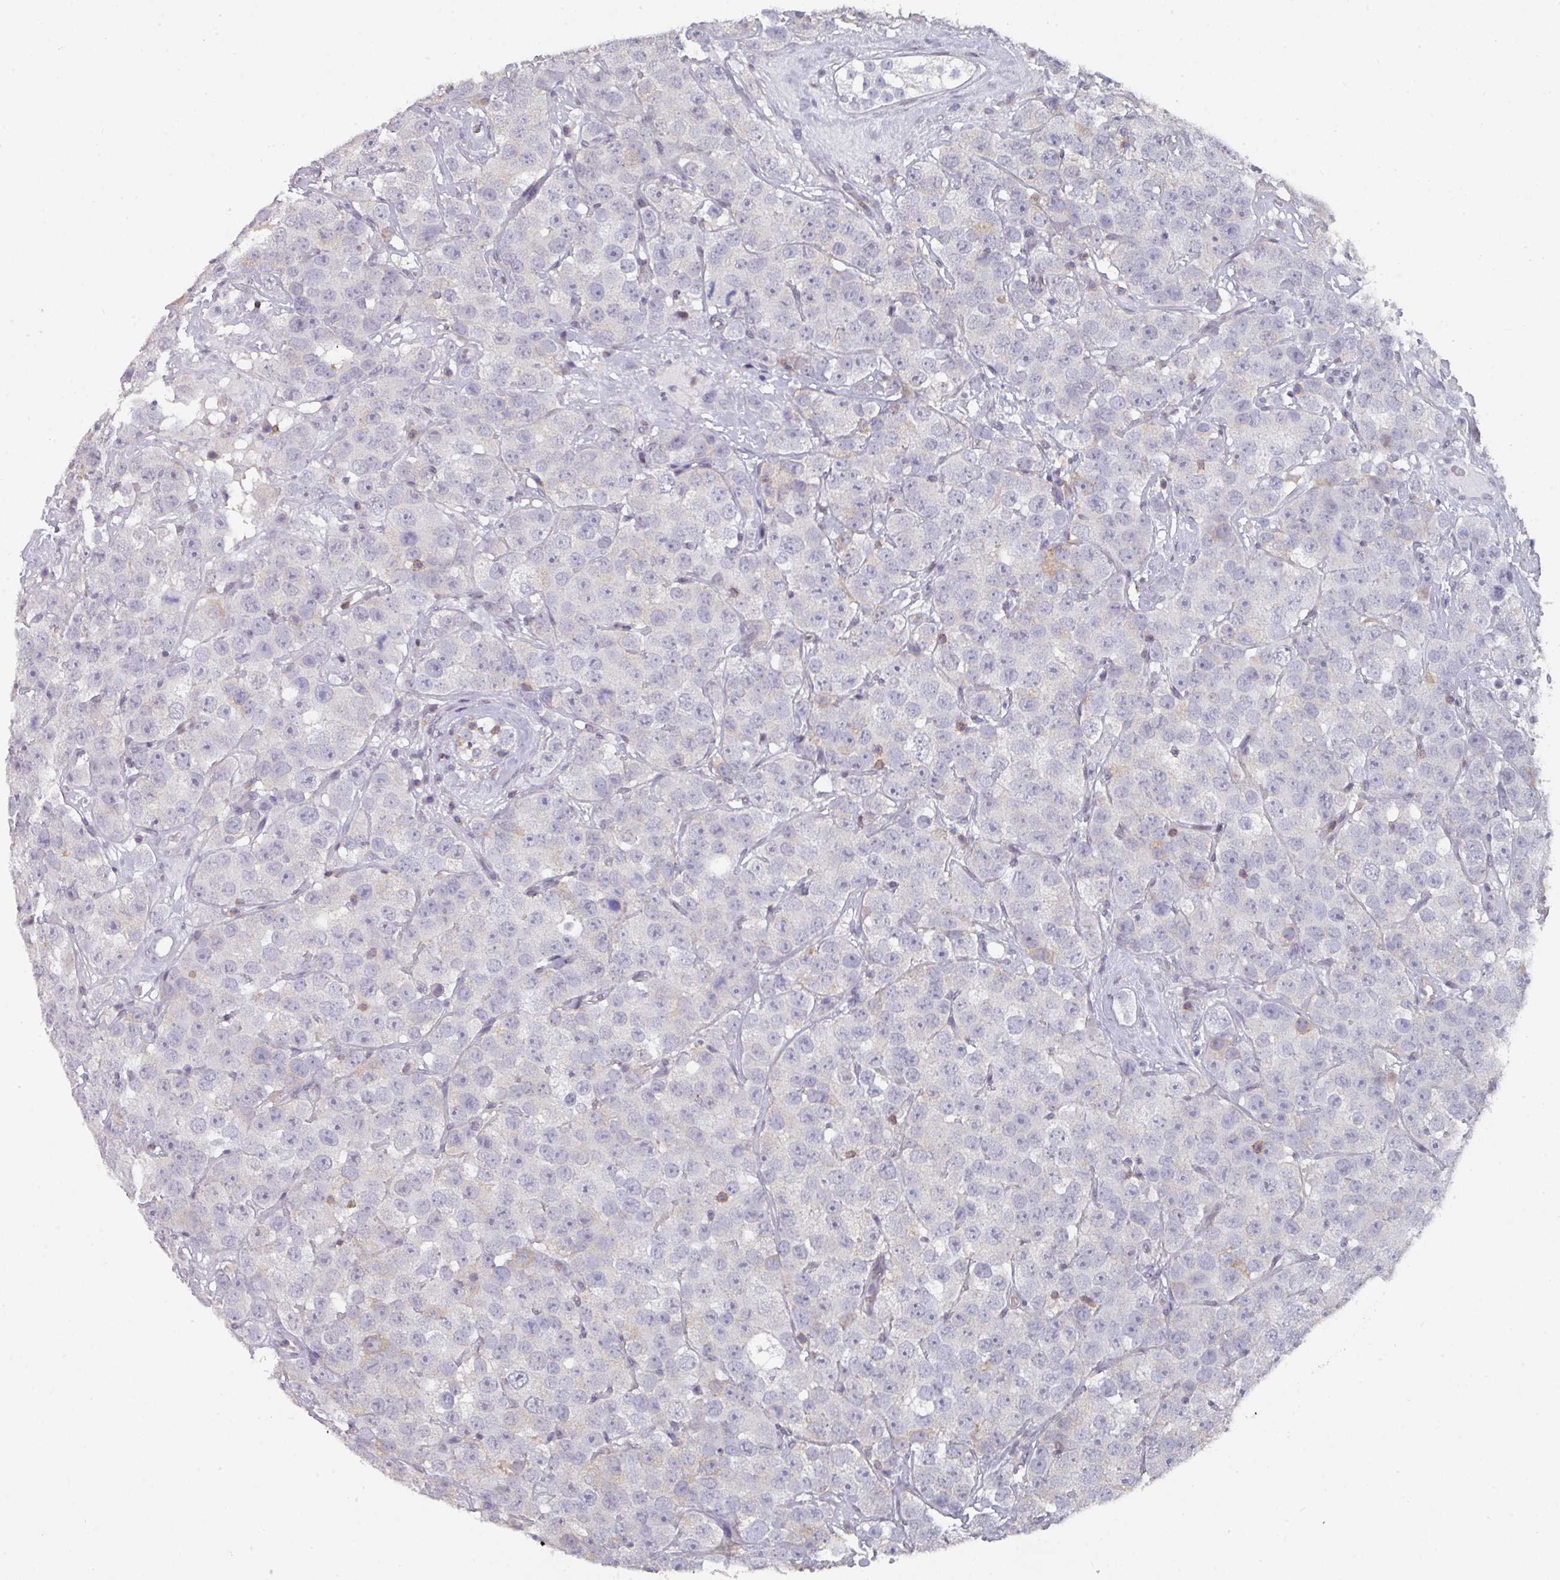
{"staining": {"intensity": "negative", "quantity": "none", "location": "none"}, "tissue": "testis cancer", "cell_type": "Tumor cells", "image_type": "cancer", "snomed": [{"axis": "morphology", "description": "Seminoma, NOS"}, {"axis": "topography", "description": "Testis"}], "caption": "Immunohistochemical staining of testis cancer shows no significant staining in tumor cells.", "gene": "RASAL3", "patient": {"sex": "male", "age": 28}}